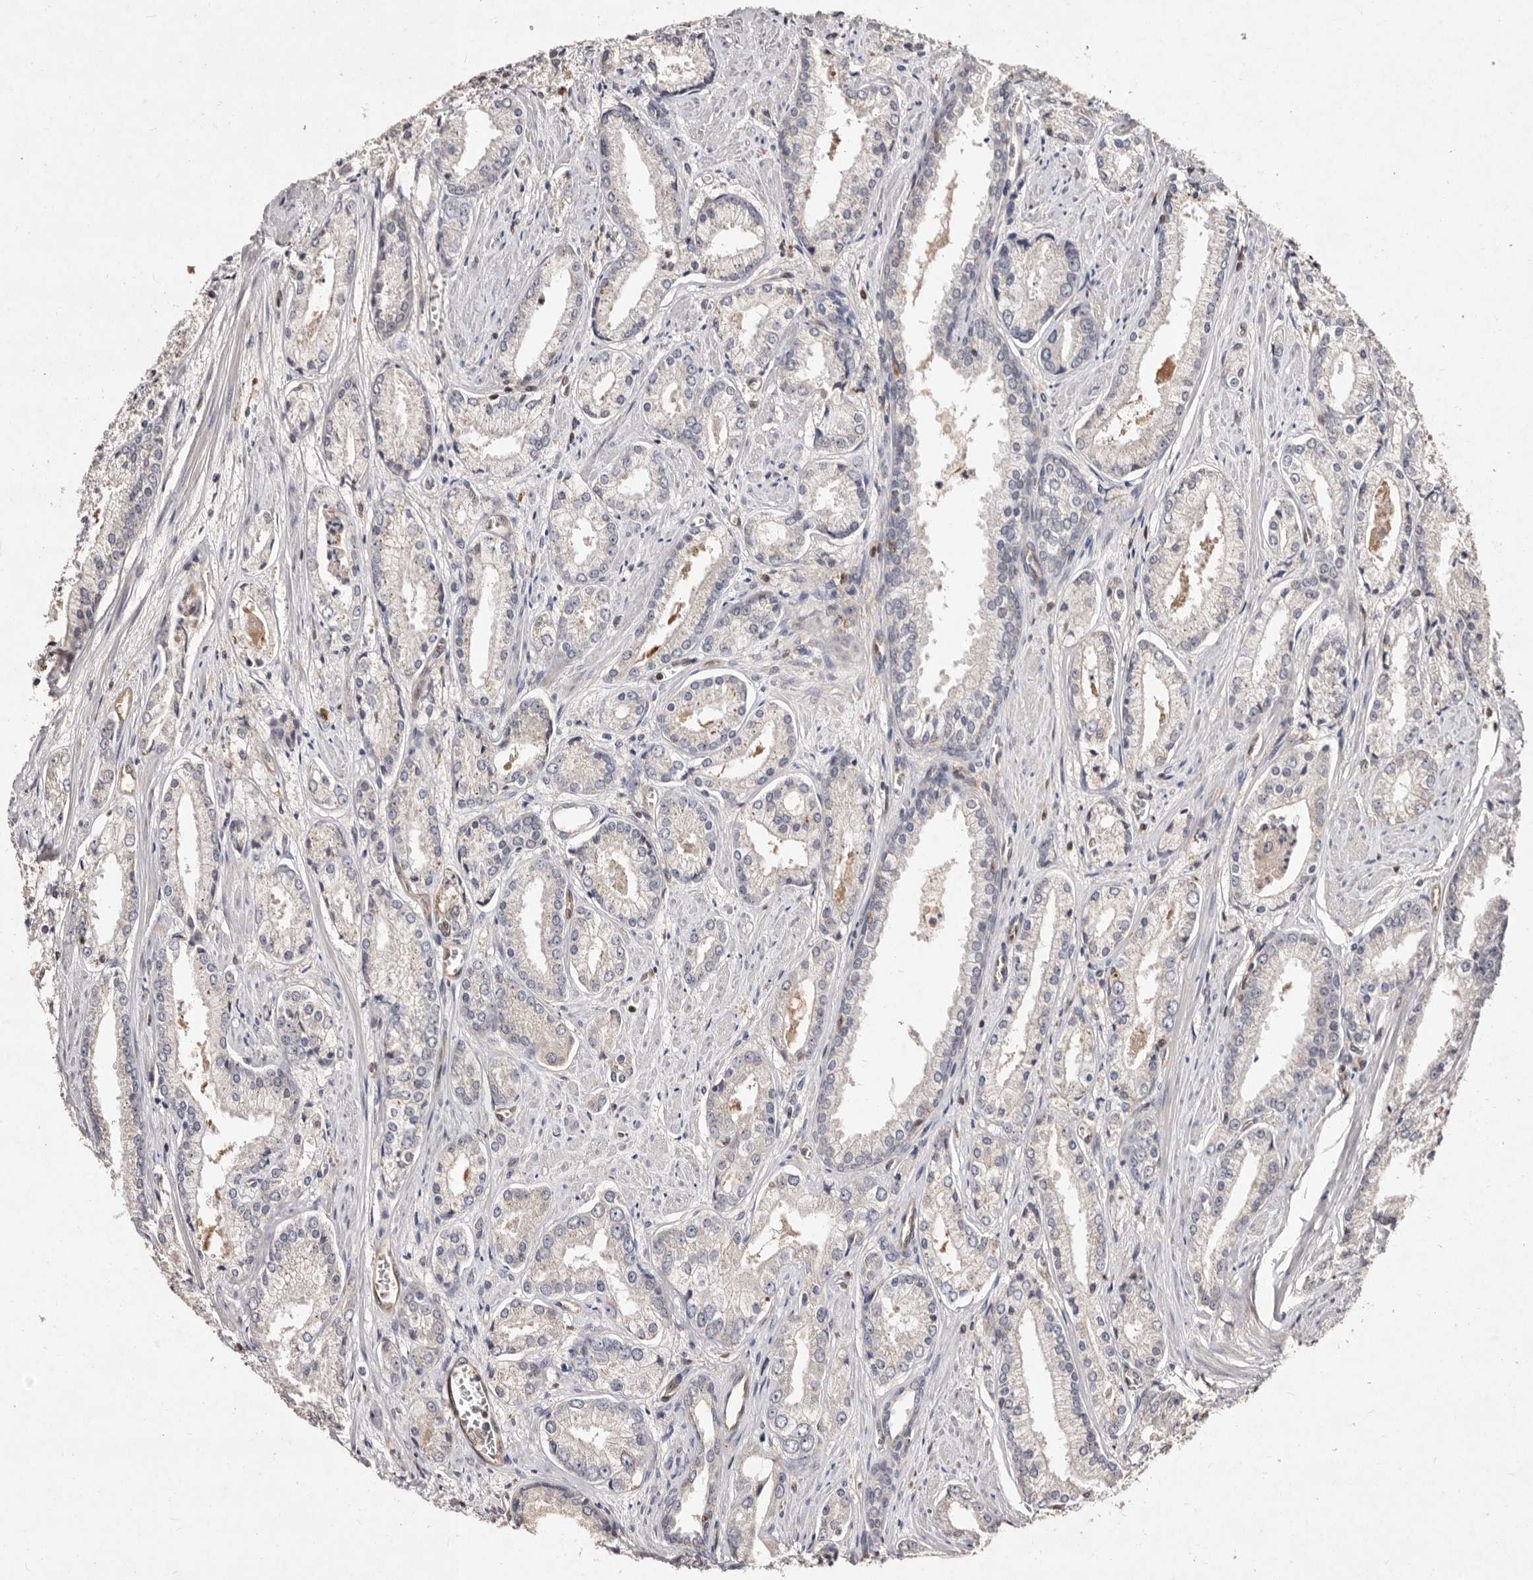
{"staining": {"intensity": "negative", "quantity": "none", "location": "none"}, "tissue": "prostate cancer", "cell_type": "Tumor cells", "image_type": "cancer", "snomed": [{"axis": "morphology", "description": "Adenocarcinoma, Low grade"}, {"axis": "topography", "description": "Prostate"}], "caption": "Tumor cells are negative for protein expression in human prostate cancer. (DAB (3,3'-diaminobenzidine) immunohistochemistry, high magnification).", "gene": "GIMAP4", "patient": {"sex": "male", "age": 54}}